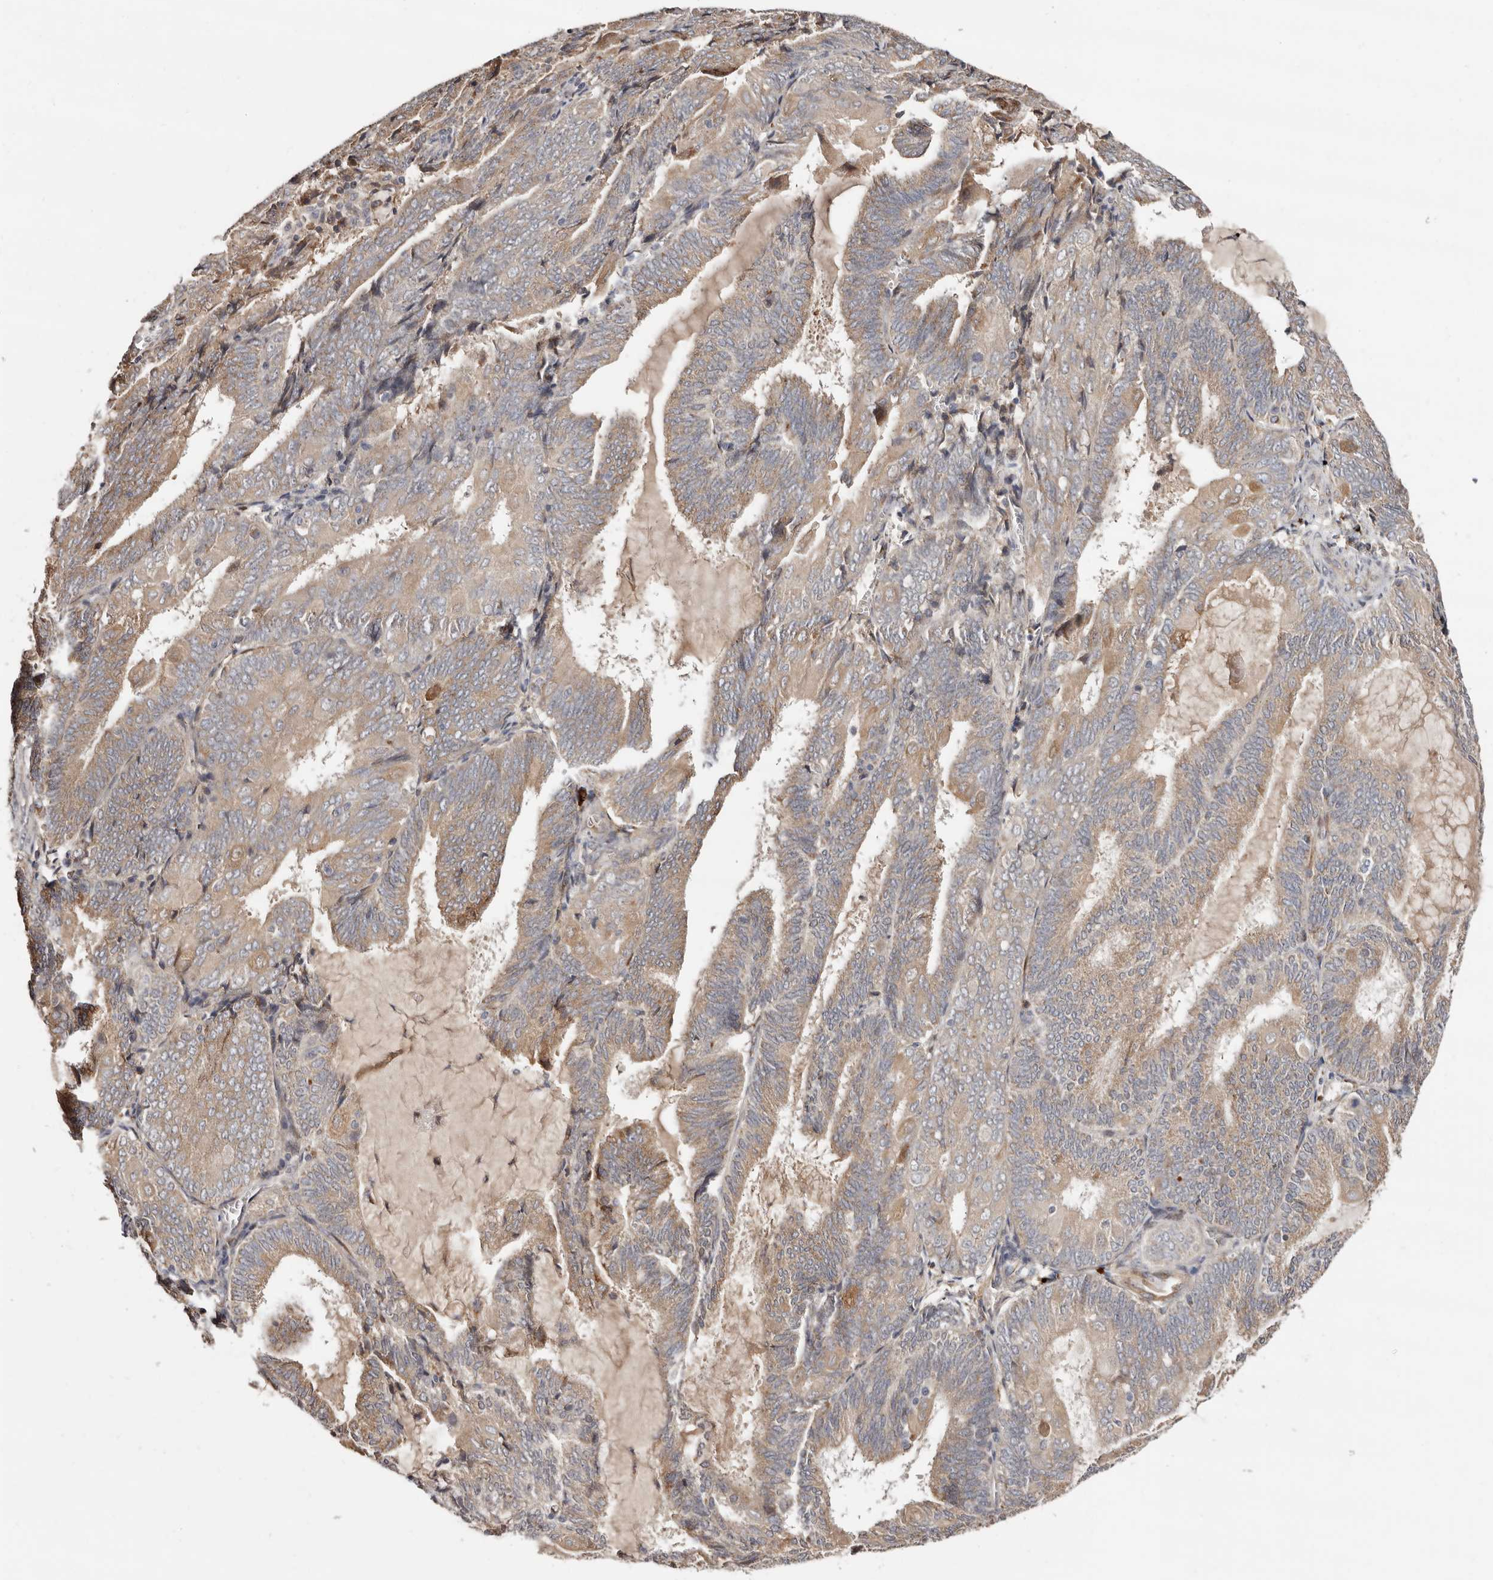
{"staining": {"intensity": "moderate", "quantity": ">75%", "location": "cytoplasmic/membranous"}, "tissue": "endometrial cancer", "cell_type": "Tumor cells", "image_type": "cancer", "snomed": [{"axis": "morphology", "description": "Adenocarcinoma, NOS"}, {"axis": "topography", "description": "Endometrium"}], "caption": "Protein expression analysis of endometrial cancer displays moderate cytoplasmic/membranous staining in about >75% of tumor cells. (brown staining indicates protein expression, while blue staining denotes nuclei).", "gene": "DACT2", "patient": {"sex": "female", "age": 81}}